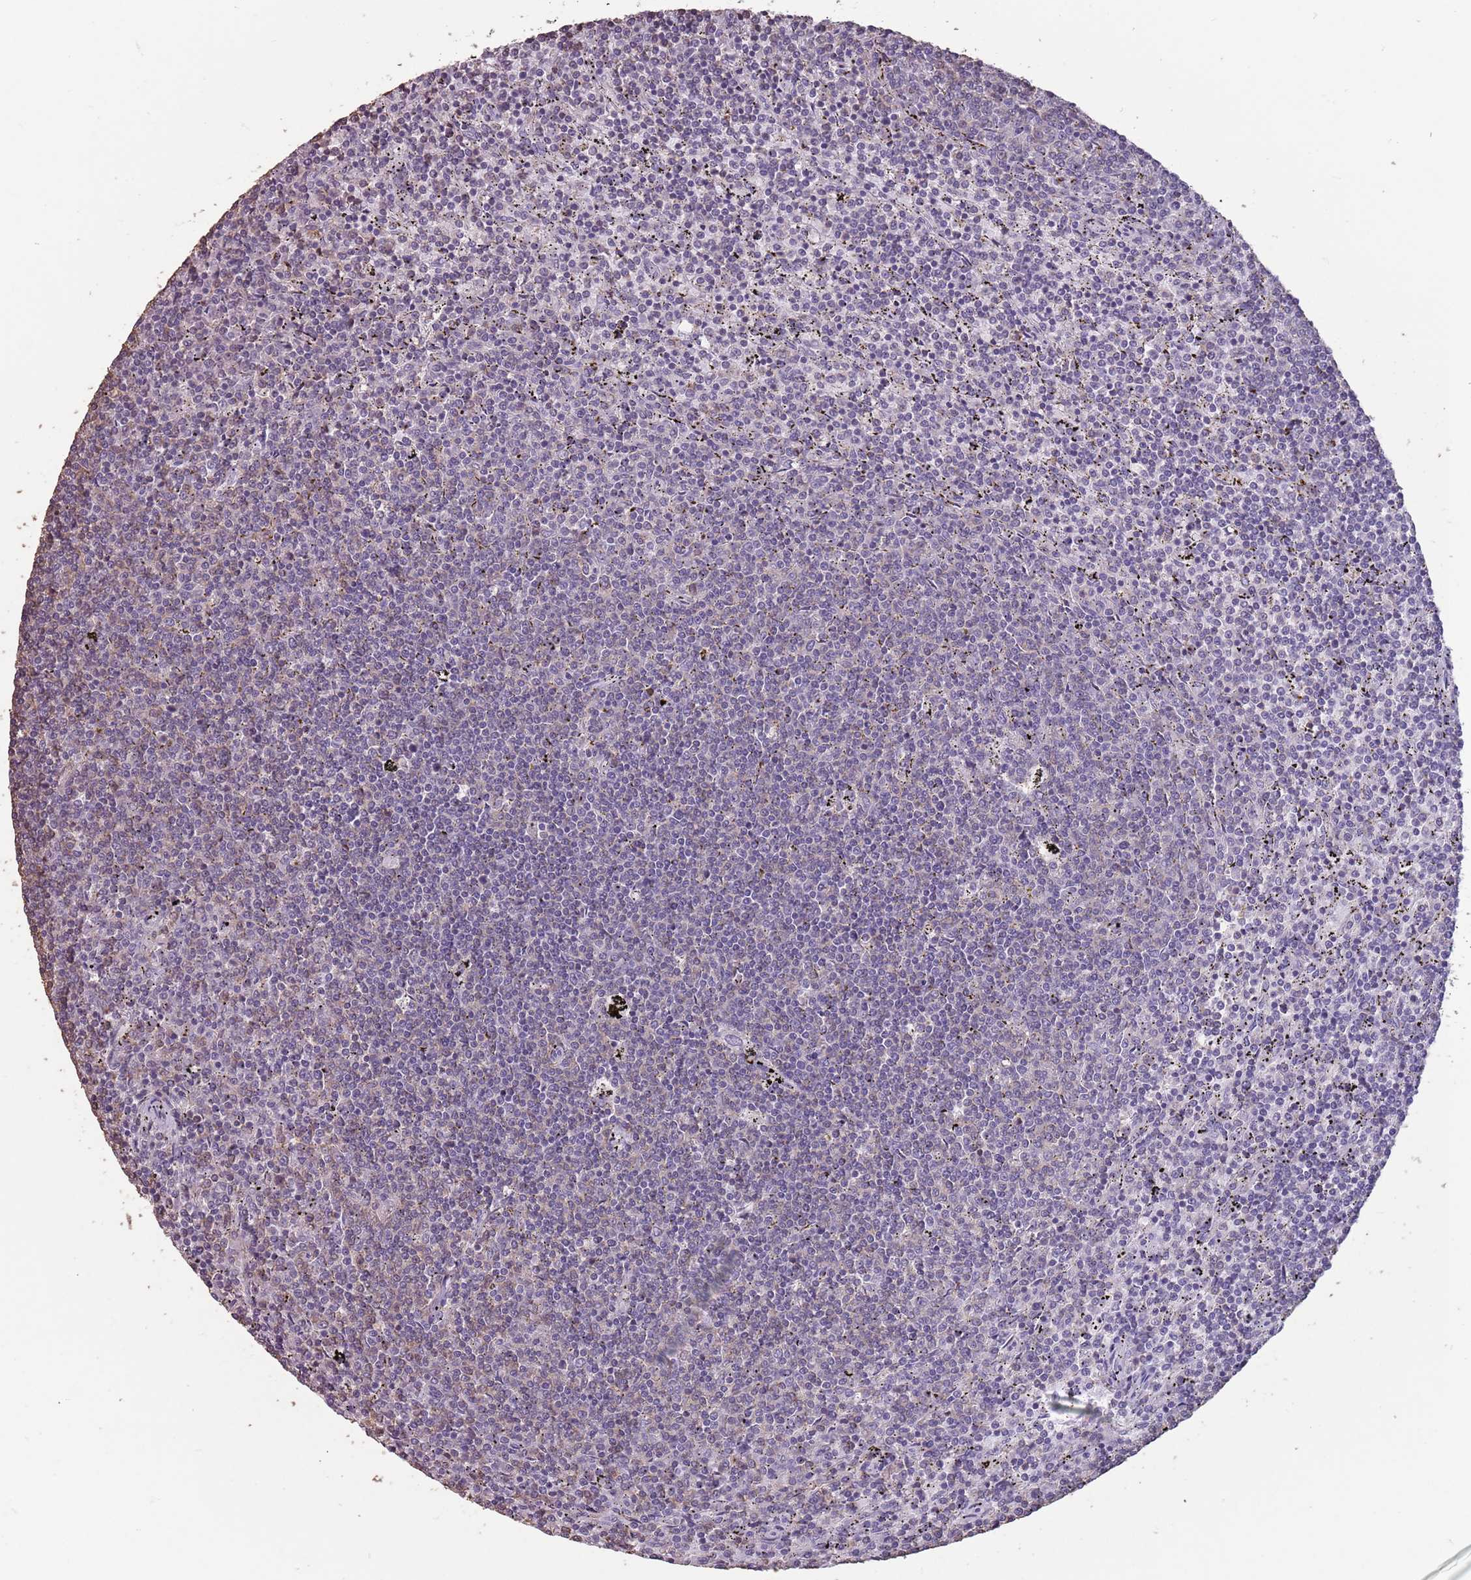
{"staining": {"intensity": "negative", "quantity": "none", "location": "none"}, "tissue": "lymphoma", "cell_type": "Tumor cells", "image_type": "cancer", "snomed": [{"axis": "morphology", "description": "Malignant lymphoma, non-Hodgkin's type, Low grade"}, {"axis": "topography", "description": "Spleen"}], "caption": "Tumor cells show no significant protein positivity in low-grade malignant lymphoma, non-Hodgkin's type.", "gene": "SUN5", "patient": {"sex": "female", "age": 50}}